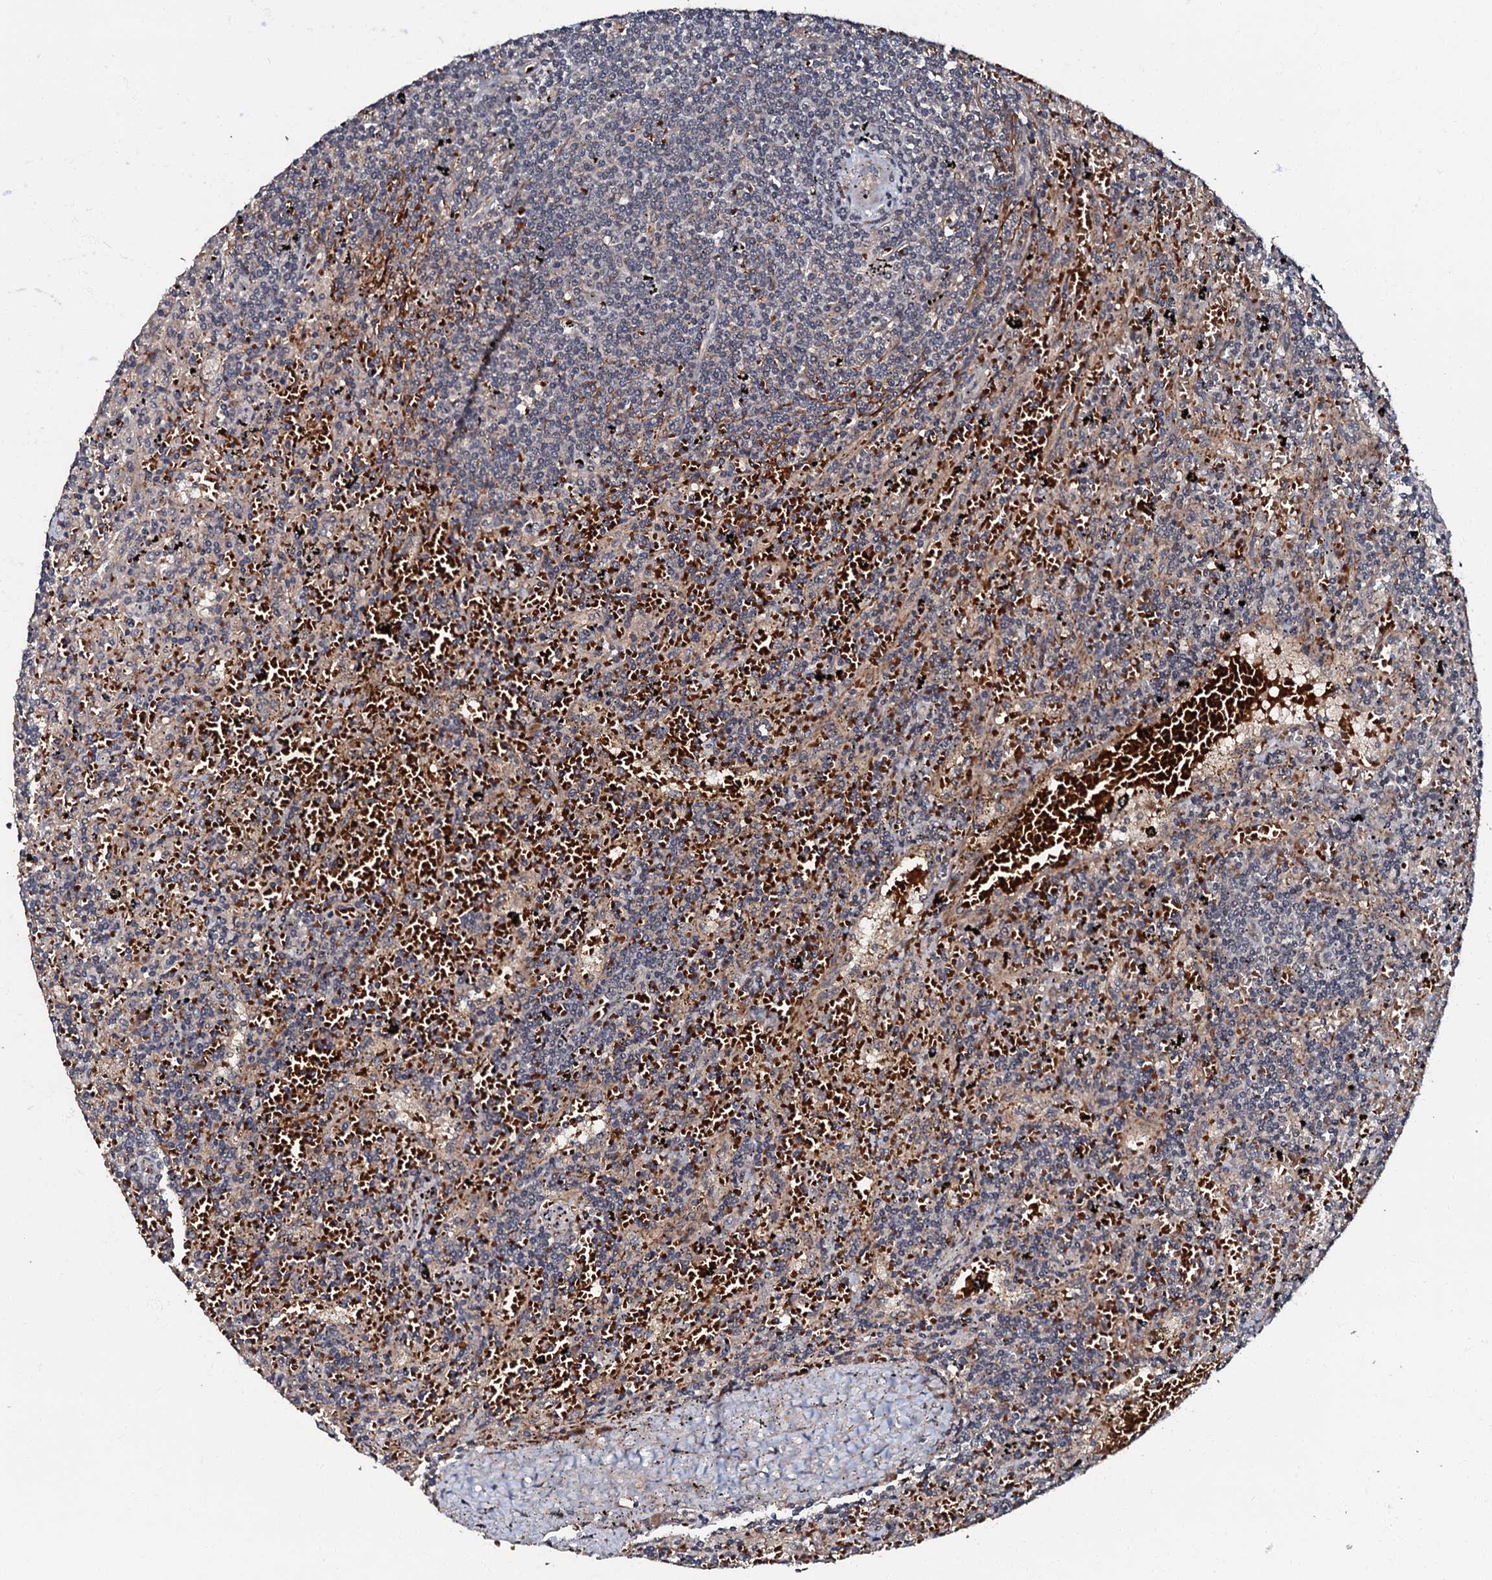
{"staining": {"intensity": "negative", "quantity": "none", "location": "none"}, "tissue": "lymphoma", "cell_type": "Tumor cells", "image_type": "cancer", "snomed": [{"axis": "morphology", "description": "Malignant lymphoma, non-Hodgkin's type, Low grade"}, {"axis": "topography", "description": "Spleen"}], "caption": "A histopathology image of lymphoma stained for a protein shows no brown staining in tumor cells.", "gene": "MANSC4", "patient": {"sex": "male", "age": 76}}